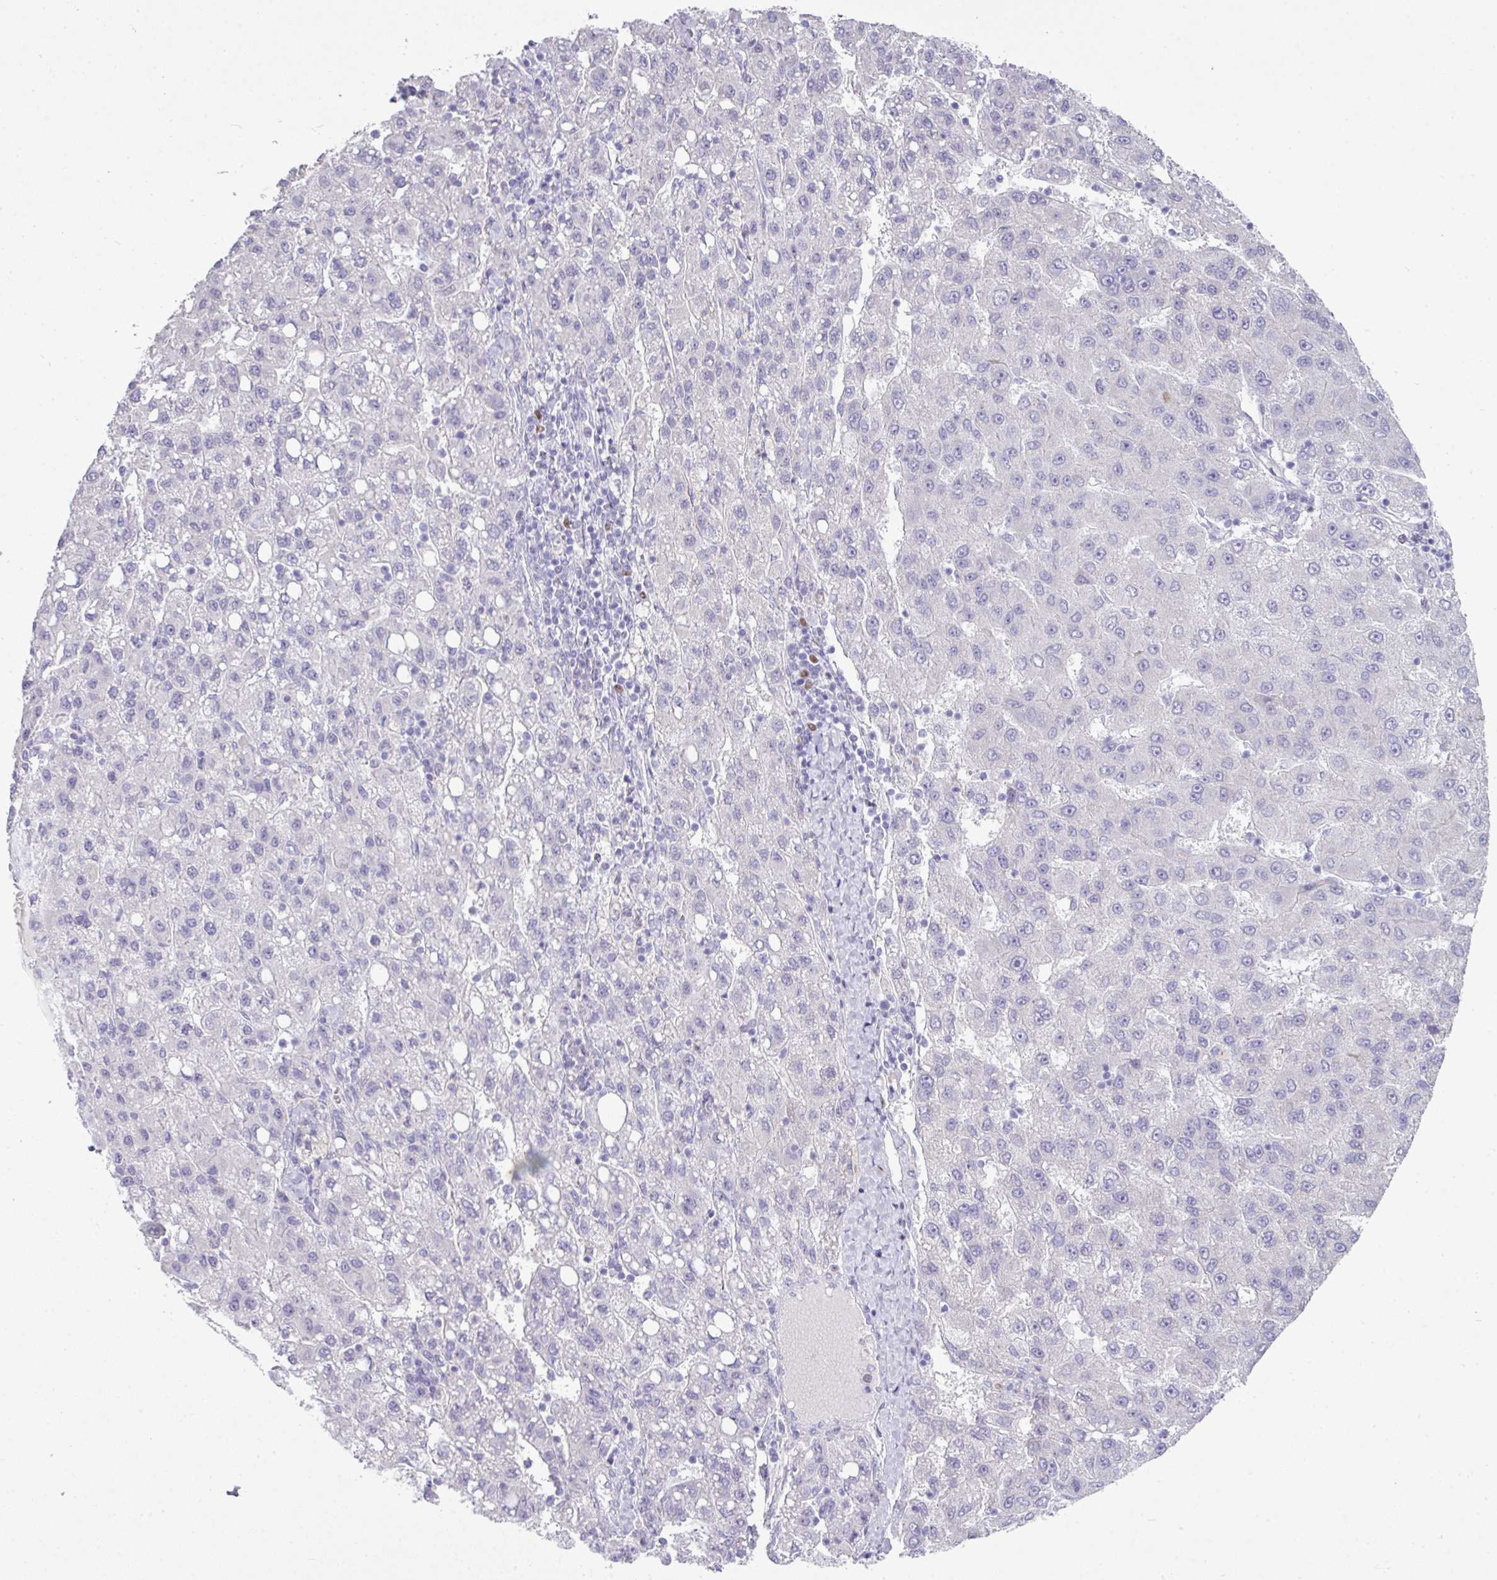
{"staining": {"intensity": "negative", "quantity": "none", "location": "none"}, "tissue": "liver cancer", "cell_type": "Tumor cells", "image_type": "cancer", "snomed": [{"axis": "morphology", "description": "Carcinoma, Hepatocellular, NOS"}, {"axis": "topography", "description": "Liver"}], "caption": "Tumor cells show no significant positivity in liver cancer (hepatocellular carcinoma).", "gene": "BCL11A", "patient": {"sex": "female", "age": 82}}